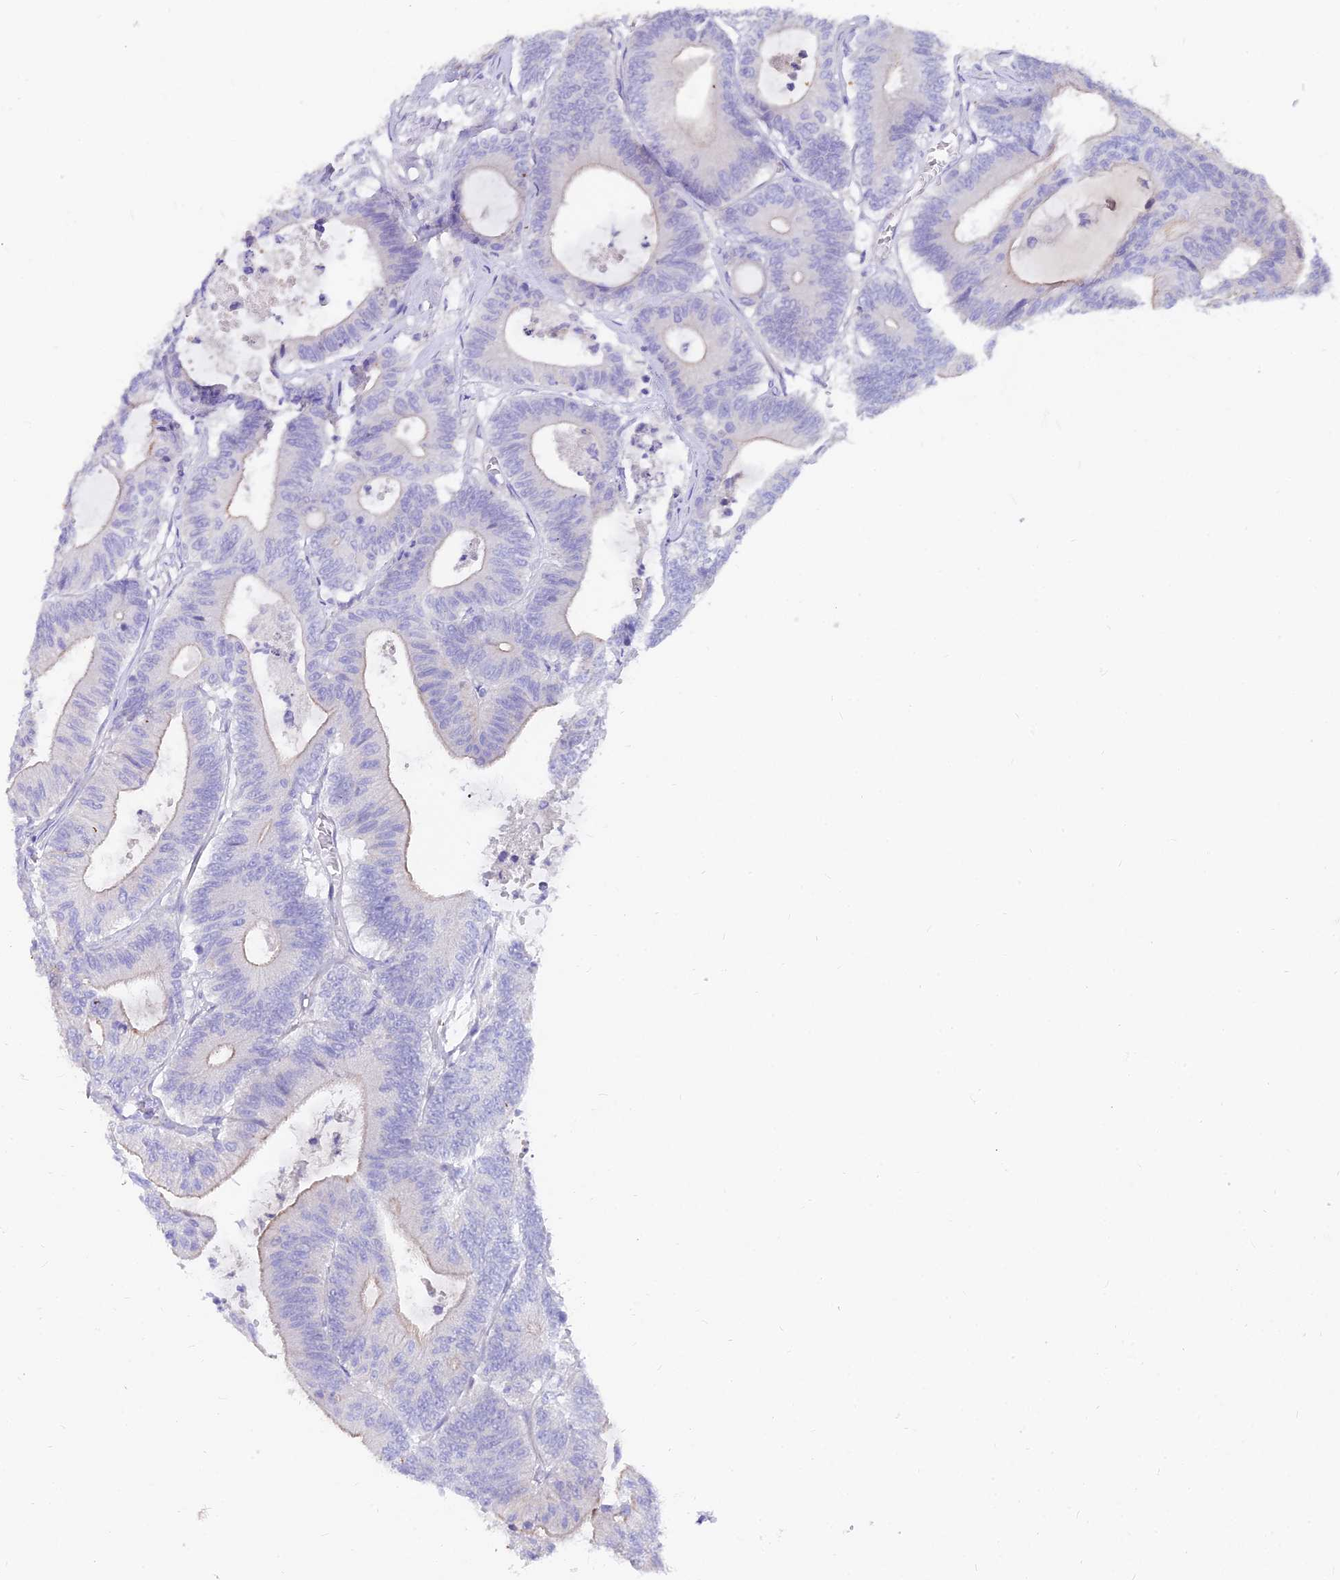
{"staining": {"intensity": "negative", "quantity": "none", "location": "none"}, "tissue": "colorectal cancer", "cell_type": "Tumor cells", "image_type": "cancer", "snomed": [{"axis": "morphology", "description": "Adenocarcinoma, NOS"}, {"axis": "topography", "description": "Colon"}], "caption": "This is a photomicrograph of immunohistochemistry (IHC) staining of colorectal cancer, which shows no staining in tumor cells.", "gene": "FAM168B", "patient": {"sex": "female", "age": 84}}